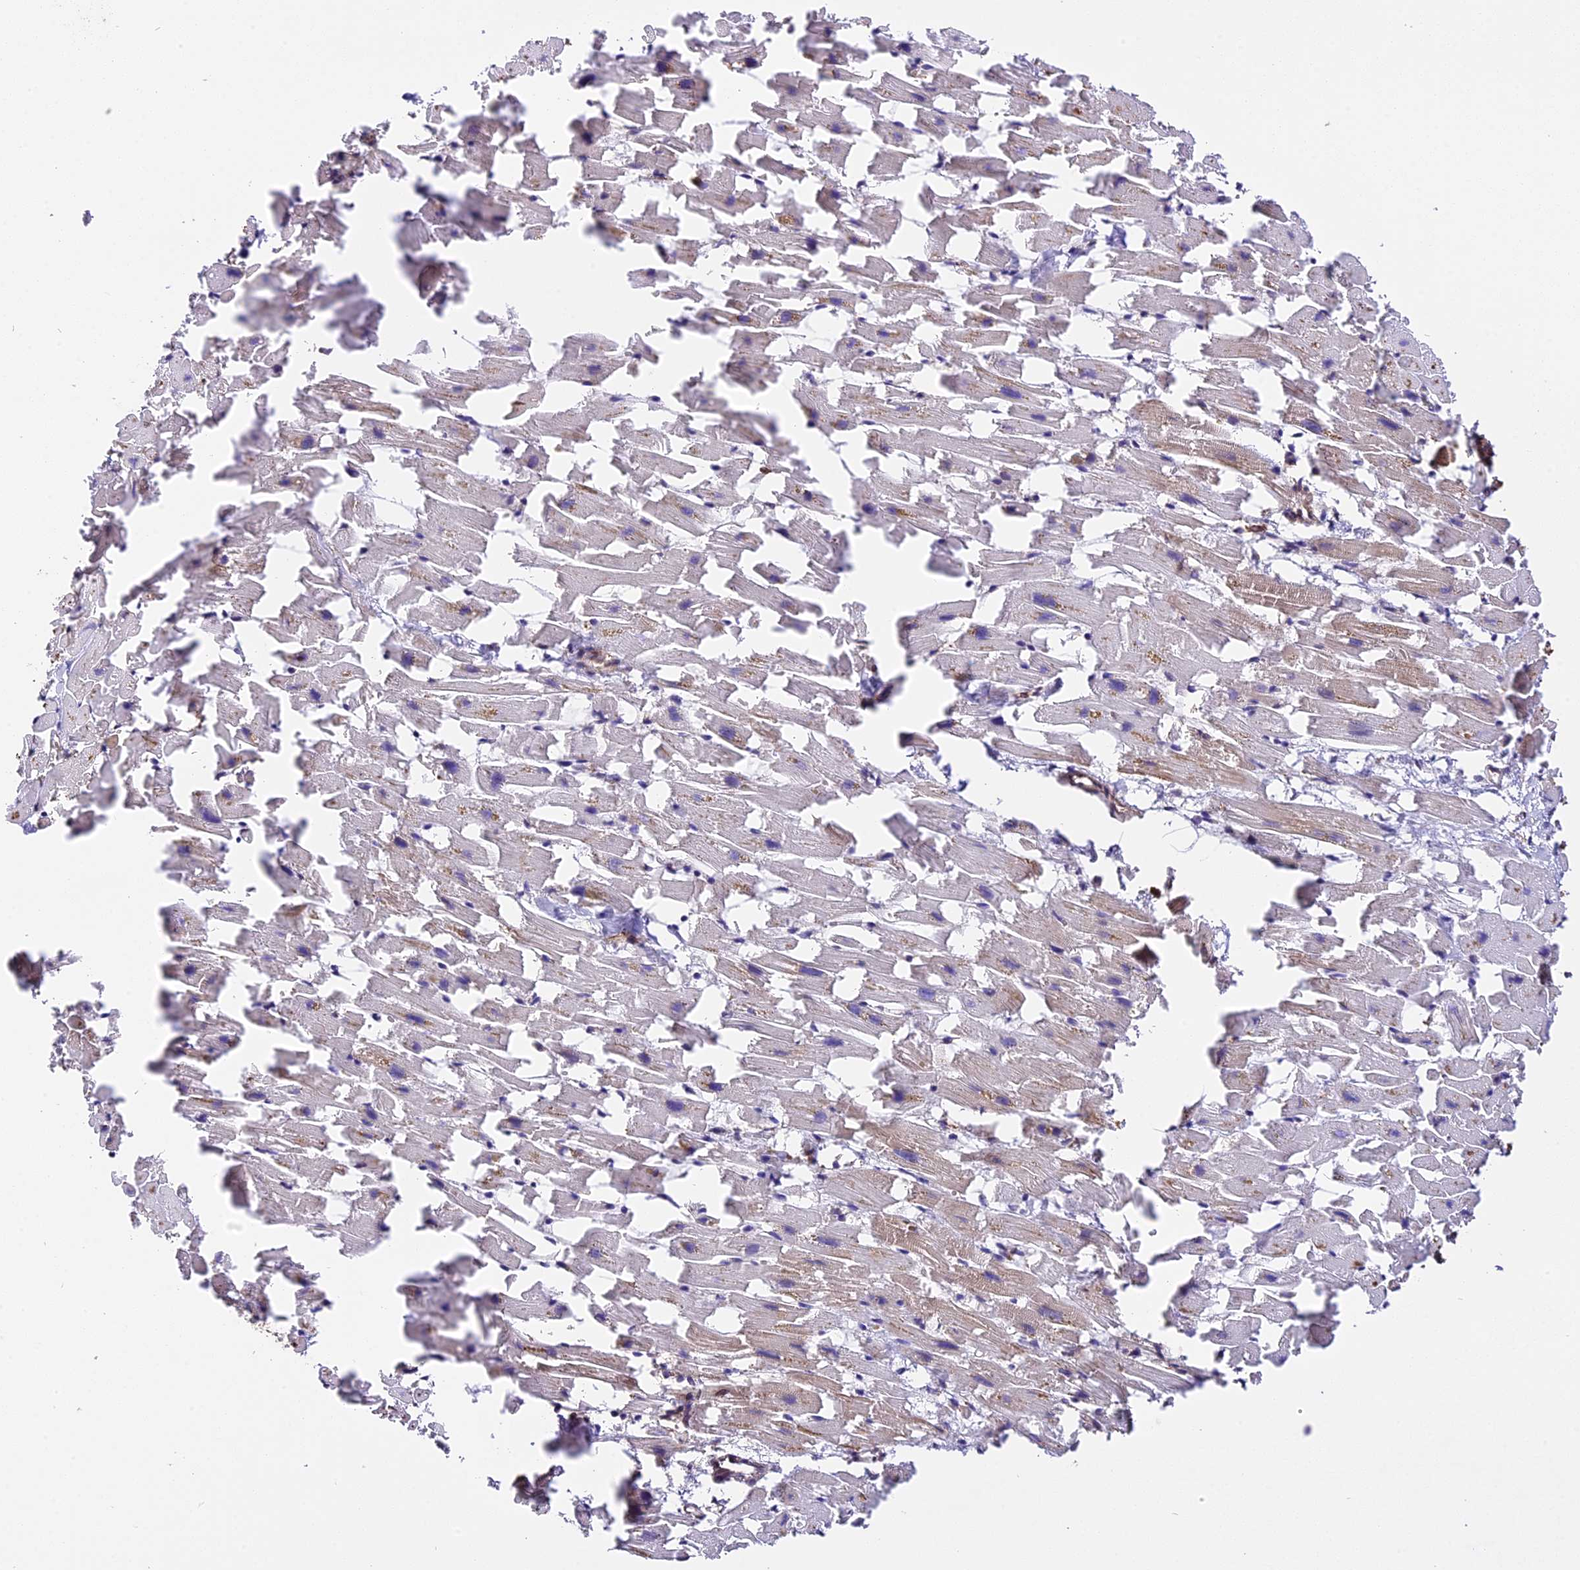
{"staining": {"intensity": "moderate", "quantity": "<25%", "location": "cytoplasmic/membranous"}, "tissue": "heart muscle", "cell_type": "Cardiomyocytes", "image_type": "normal", "snomed": [{"axis": "morphology", "description": "Normal tissue, NOS"}, {"axis": "topography", "description": "Heart"}], "caption": "Immunohistochemistry image of unremarkable heart muscle stained for a protein (brown), which exhibits low levels of moderate cytoplasmic/membranous staining in approximately <25% of cardiomyocytes.", "gene": "HERPUD1", "patient": {"sex": "female", "age": 64}}